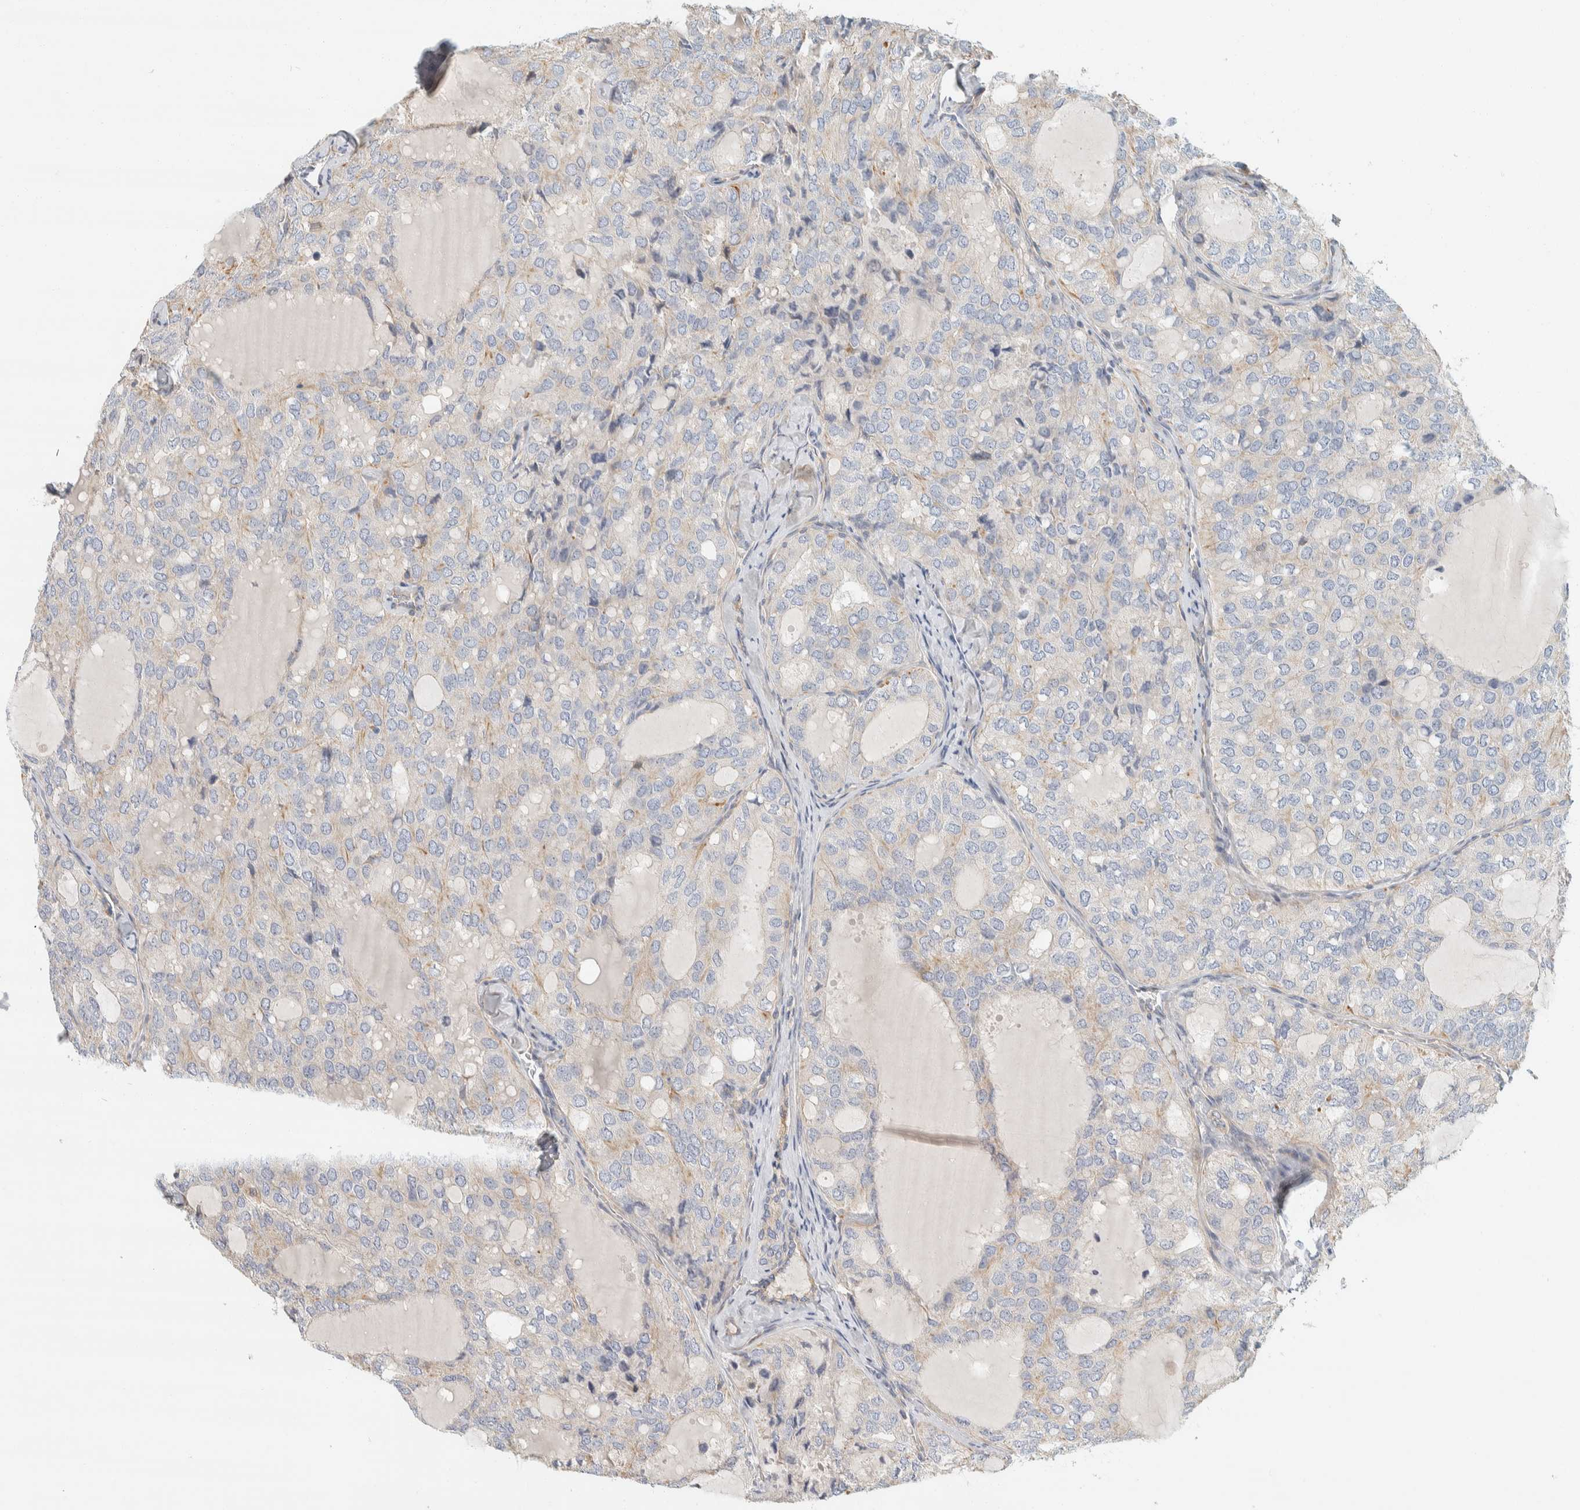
{"staining": {"intensity": "negative", "quantity": "none", "location": "none"}, "tissue": "thyroid cancer", "cell_type": "Tumor cells", "image_type": "cancer", "snomed": [{"axis": "morphology", "description": "Follicular adenoma carcinoma, NOS"}, {"axis": "topography", "description": "Thyroid gland"}], "caption": "Photomicrograph shows no significant protein expression in tumor cells of thyroid cancer (follicular adenoma carcinoma). Nuclei are stained in blue.", "gene": "CDR2", "patient": {"sex": "male", "age": 75}}